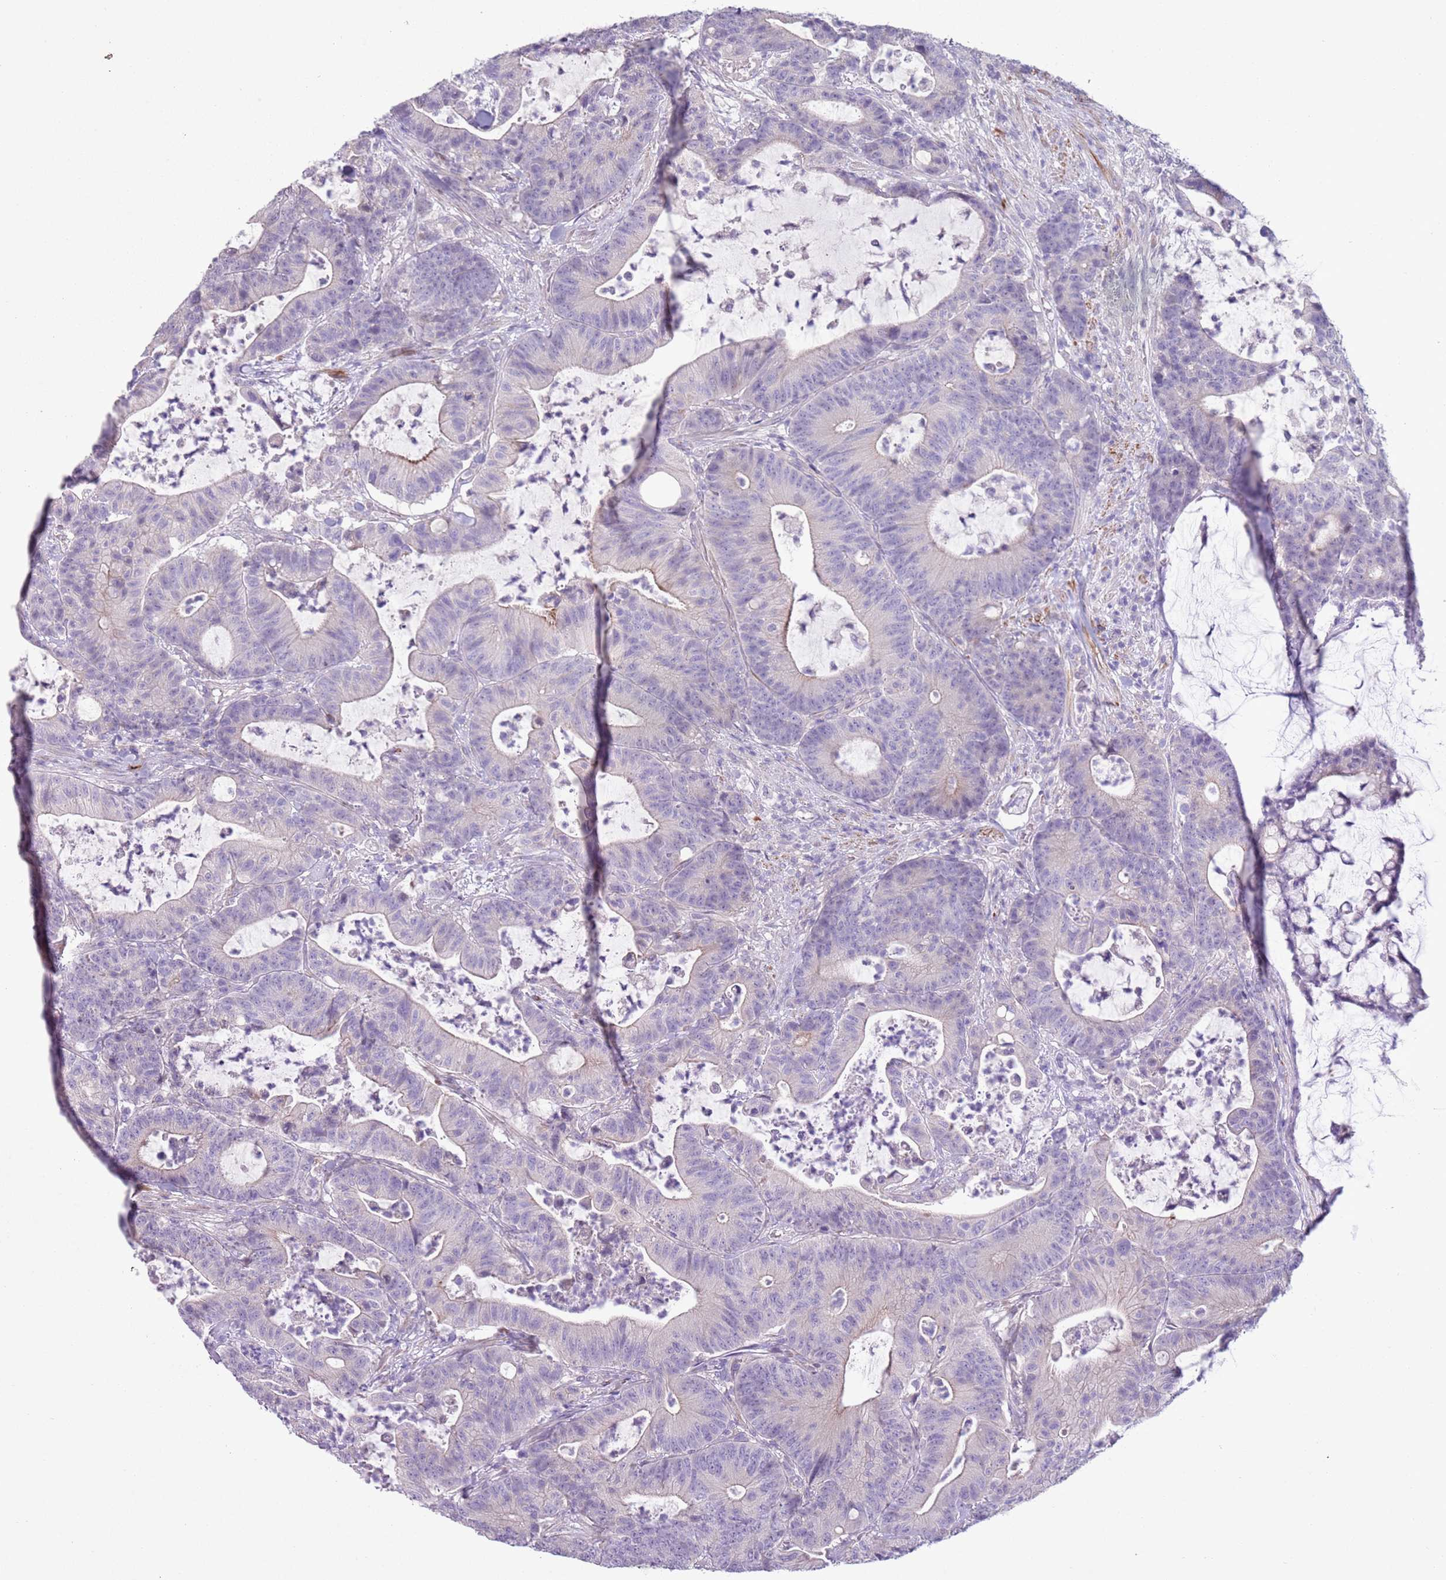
{"staining": {"intensity": "negative", "quantity": "none", "location": "none"}, "tissue": "colorectal cancer", "cell_type": "Tumor cells", "image_type": "cancer", "snomed": [{"axis": "morphology", "description": "Adenocarcinoma, NOS"}, {"axis": "topography", "description": "Colon"}], "caption": "Immunohistochemical staining of human colorectal cancer shows no significant expression in tumor cells.", "gene": "ZNF239", "patient": {"sex": "female", "age": 84}}